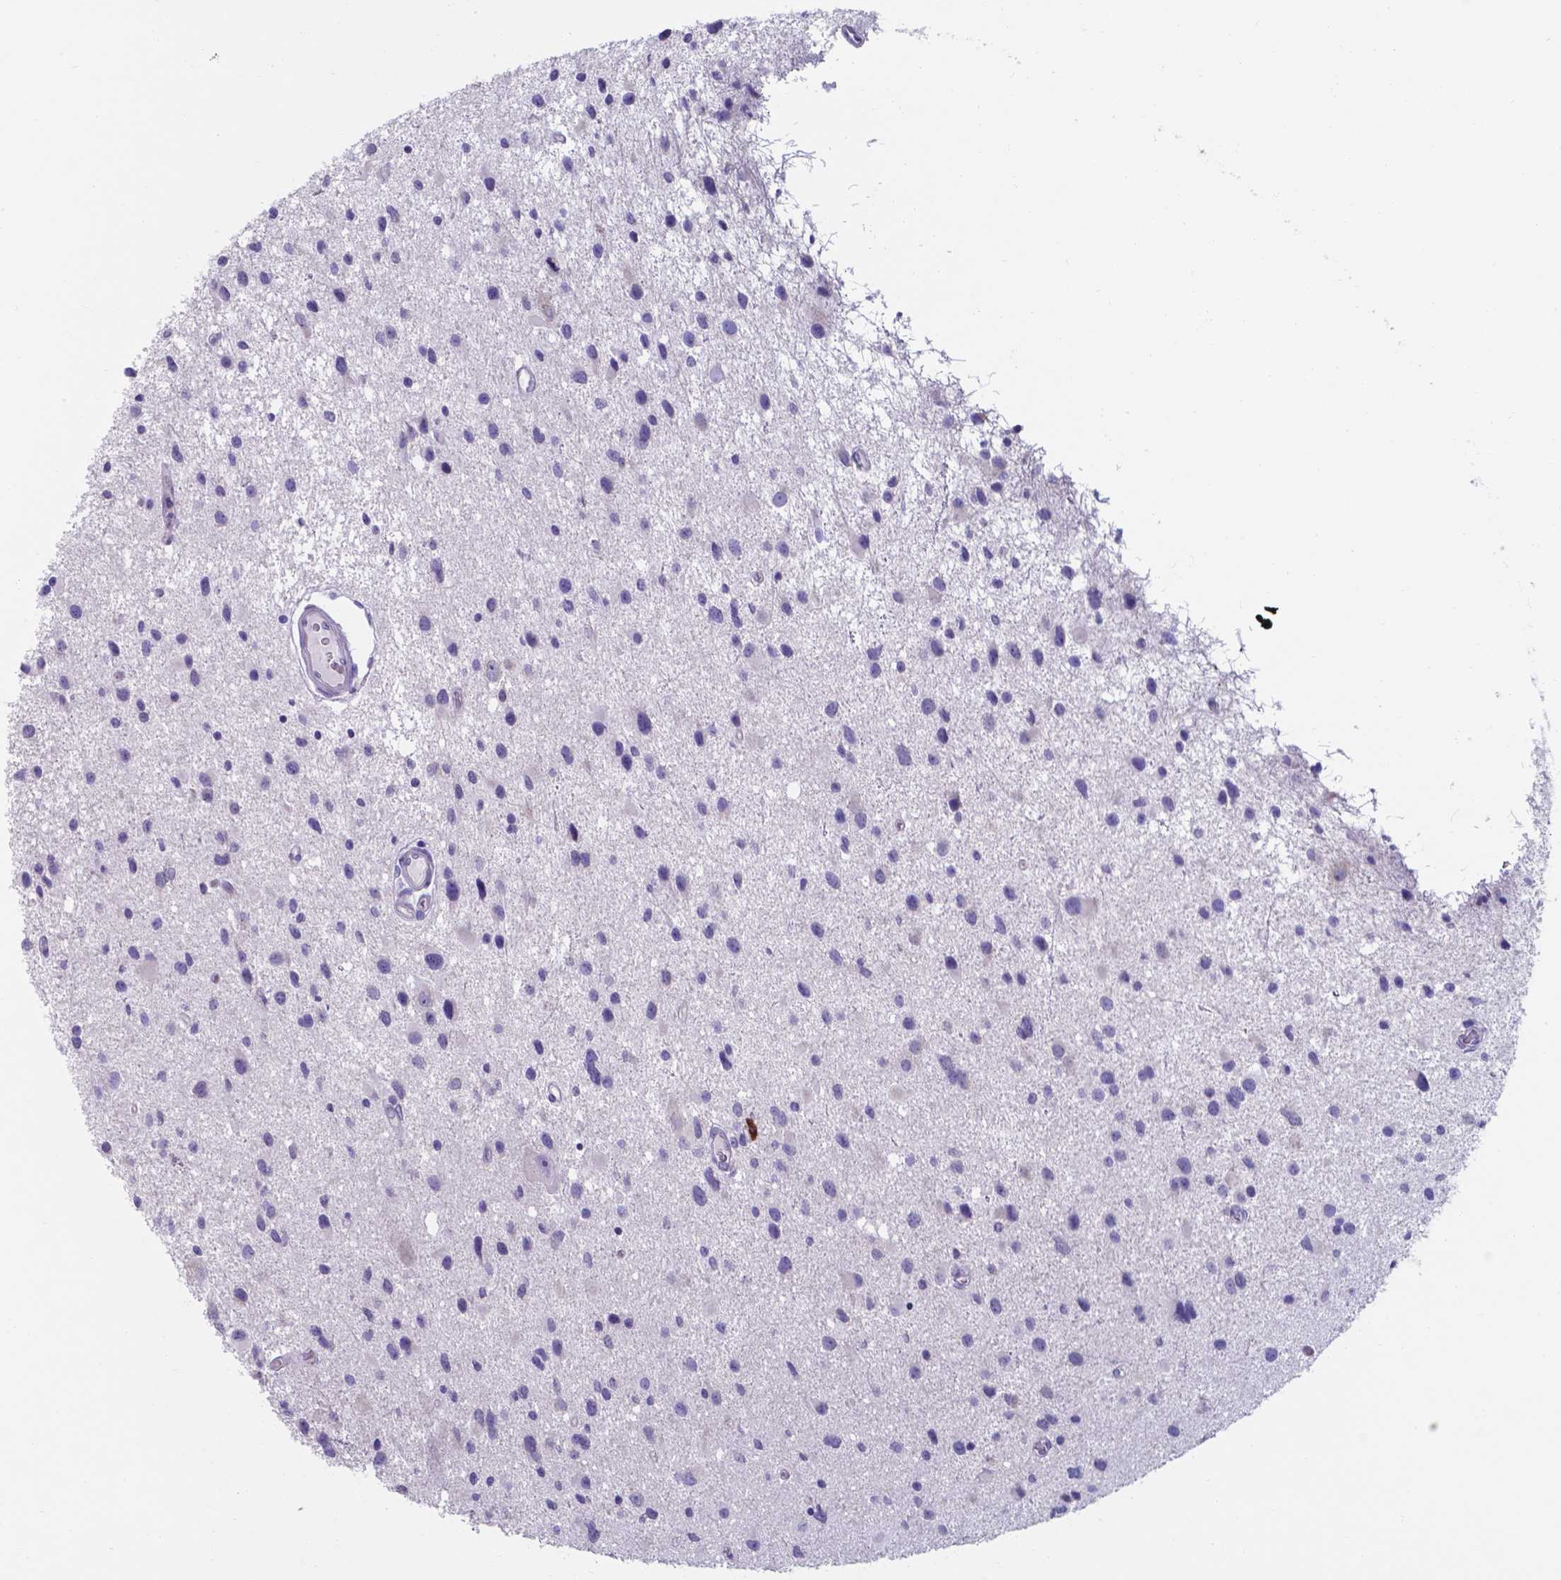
{"staining": {"intensity": "negative", "quantity": "none", "location": "none"}, "tissue": "glioma", "cell_type": "Tumor cells", "image_type": "cancer", "snomed": [{"axis": "morphology", "description": "Glioma, malignant, Low grade"}, {"axis": "topography", "description": "Brain"}], "caption": "High magnification brightfield microscopy of glioma stained with DAB (3,3'-diaminobenzidine) (brown) and counterstained with hematoxylin (blue): tumor cells show no significant positivity.", "gene": "UBE2J1", "patient": {"sex": "female", "age": 32}}